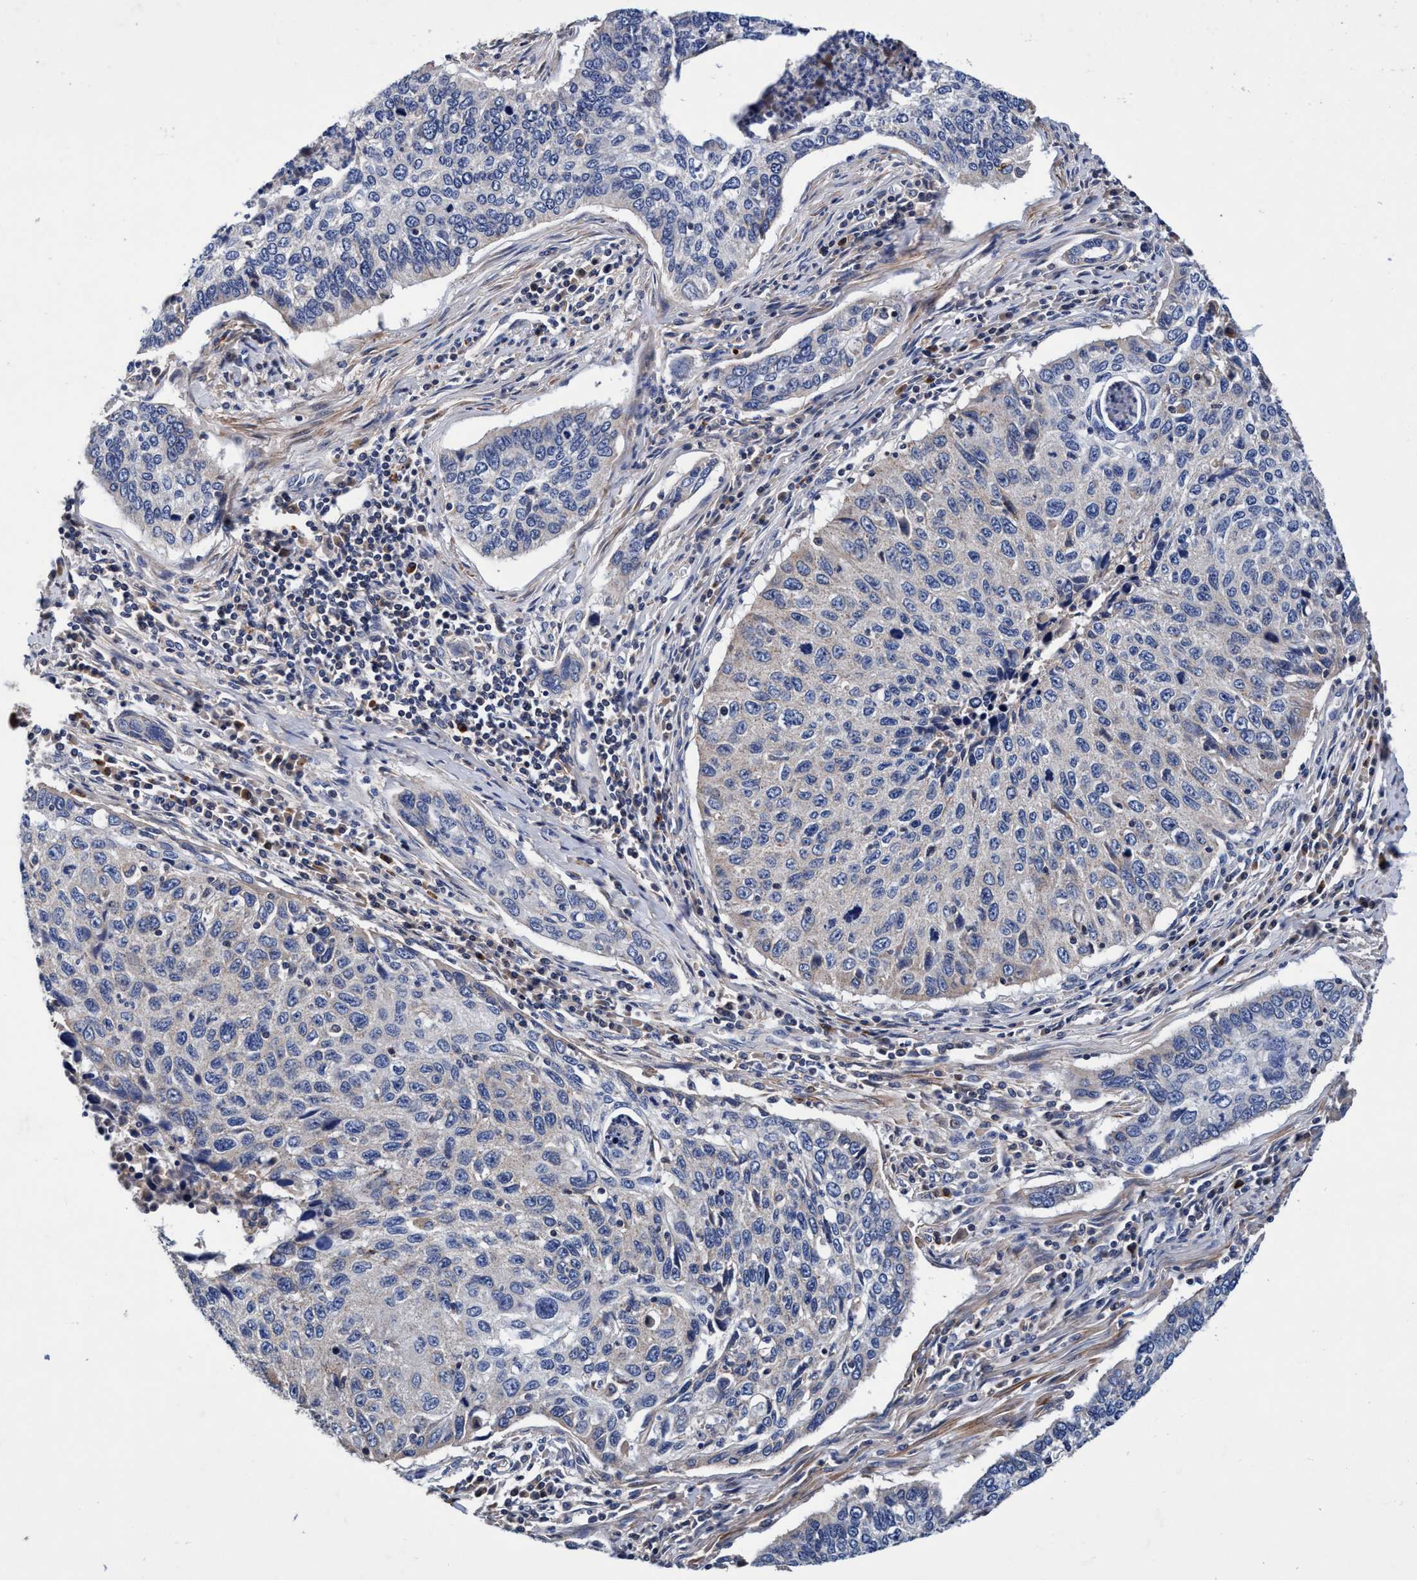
{"staining": {"intensity": "negative", "quantity": "none", "location": "none"}, "tissue": "cervical cancer", "cell_type": "Tumor cells", "image_type": "cancer", "snomed": [{"axis": "morphology", "description": "Squamous cell carcinoma, NOS"}, {"axis": "topography", "description": "Cervix"}], "caption": "Cervical squamous cell carcinoma stained for a protein using IHC demonstrates no staining tumor cells.", "gene": "RNF208", "patient": {"sex": "female", "age": 53}}